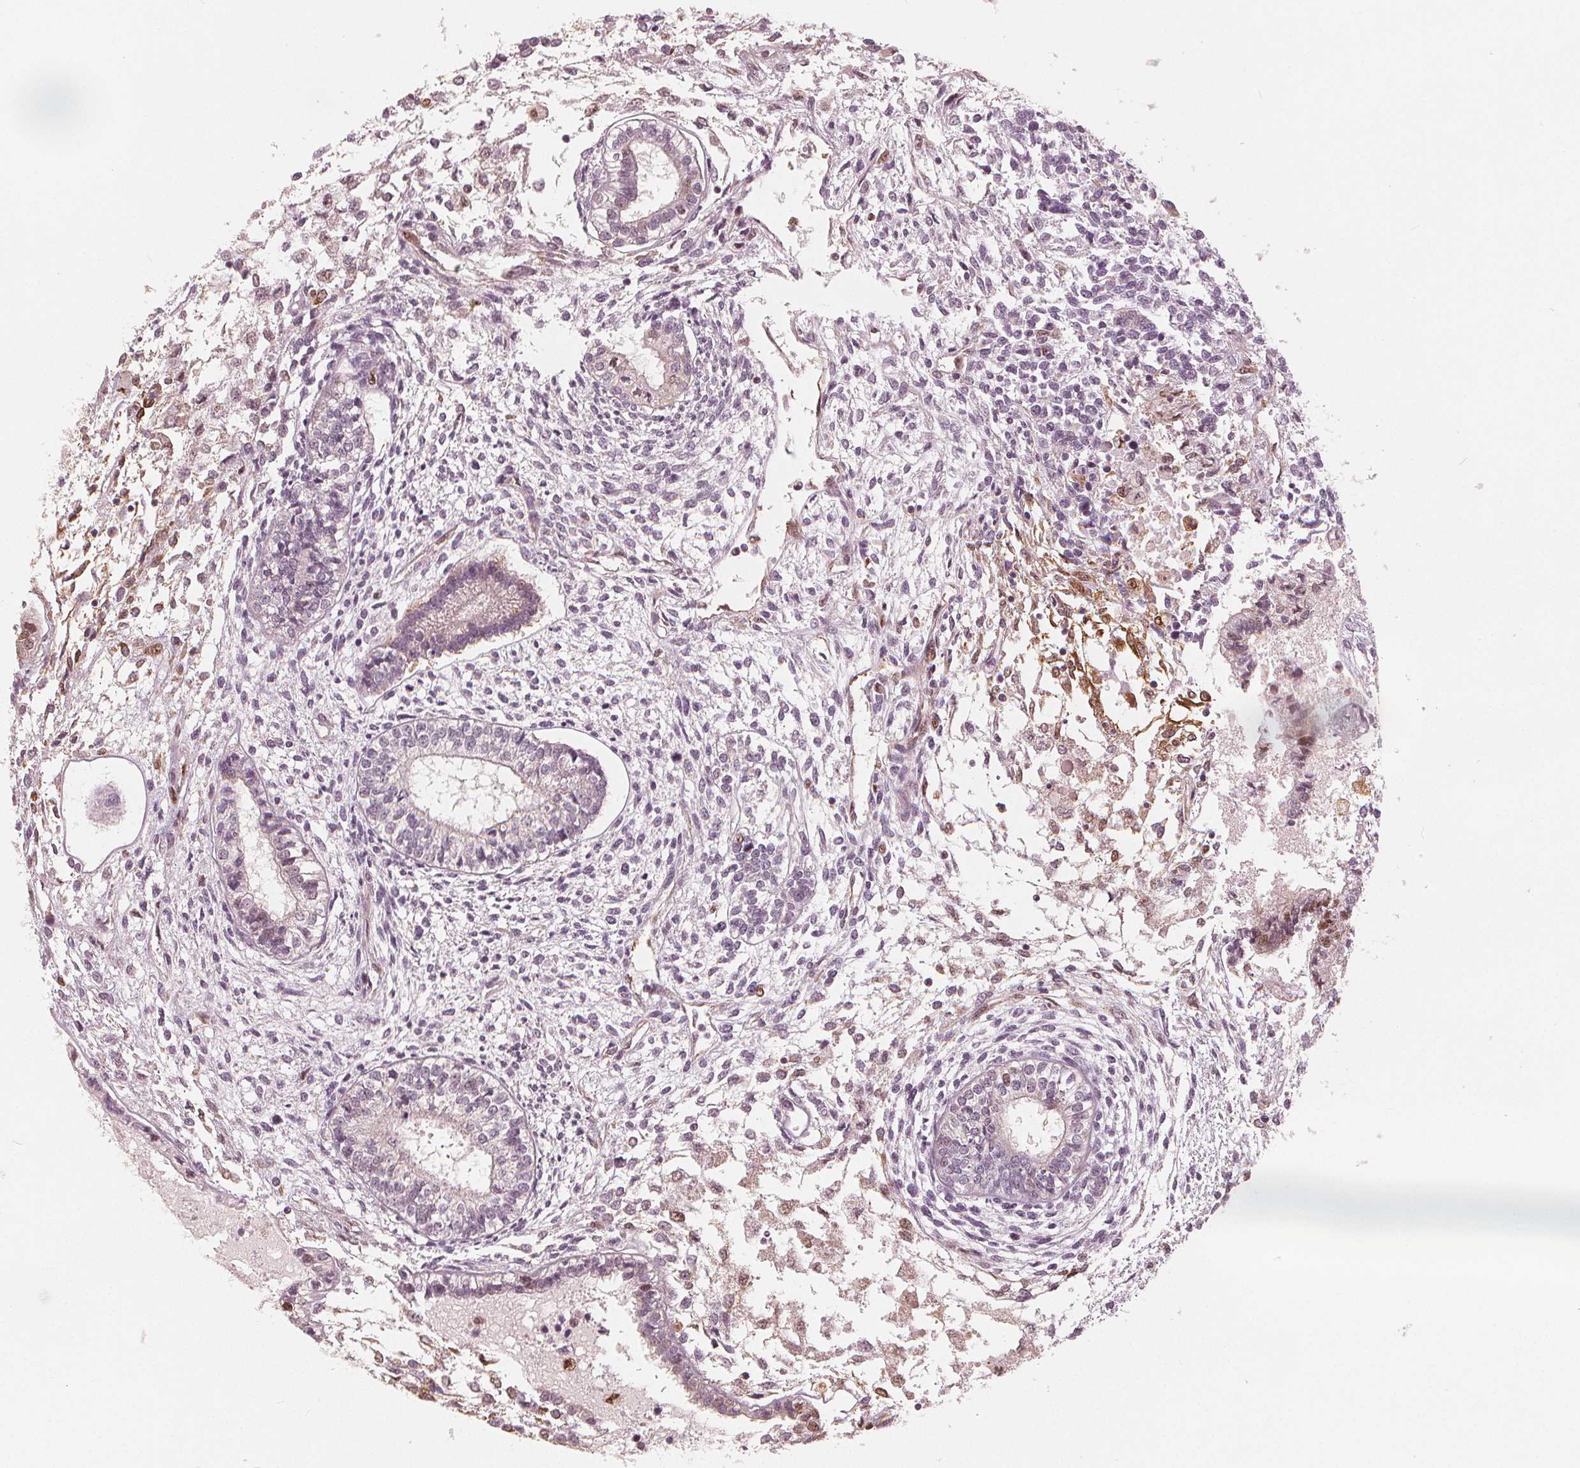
{"staining": {"intensity": "moderate", "quantity": "<25%", "location": "nuclear"}, "tissue": "testis cancer", "cell_type": "Tumor cells", "image_type": "cancer", "snomed": [{"axis": "morphology", "description": "Carcinoma, Embryonal, NOS"}, {"axis": "topography", "description": "Testis"}], "caption": "Brown immunohistochemical staining in human testis cancer (embryonal carcinoma) shows moderate nuclear positivity in approximately <25% of tumor cells.", "gene": "SQSTM1", "patient": {"sex": "male", "age": 37}}